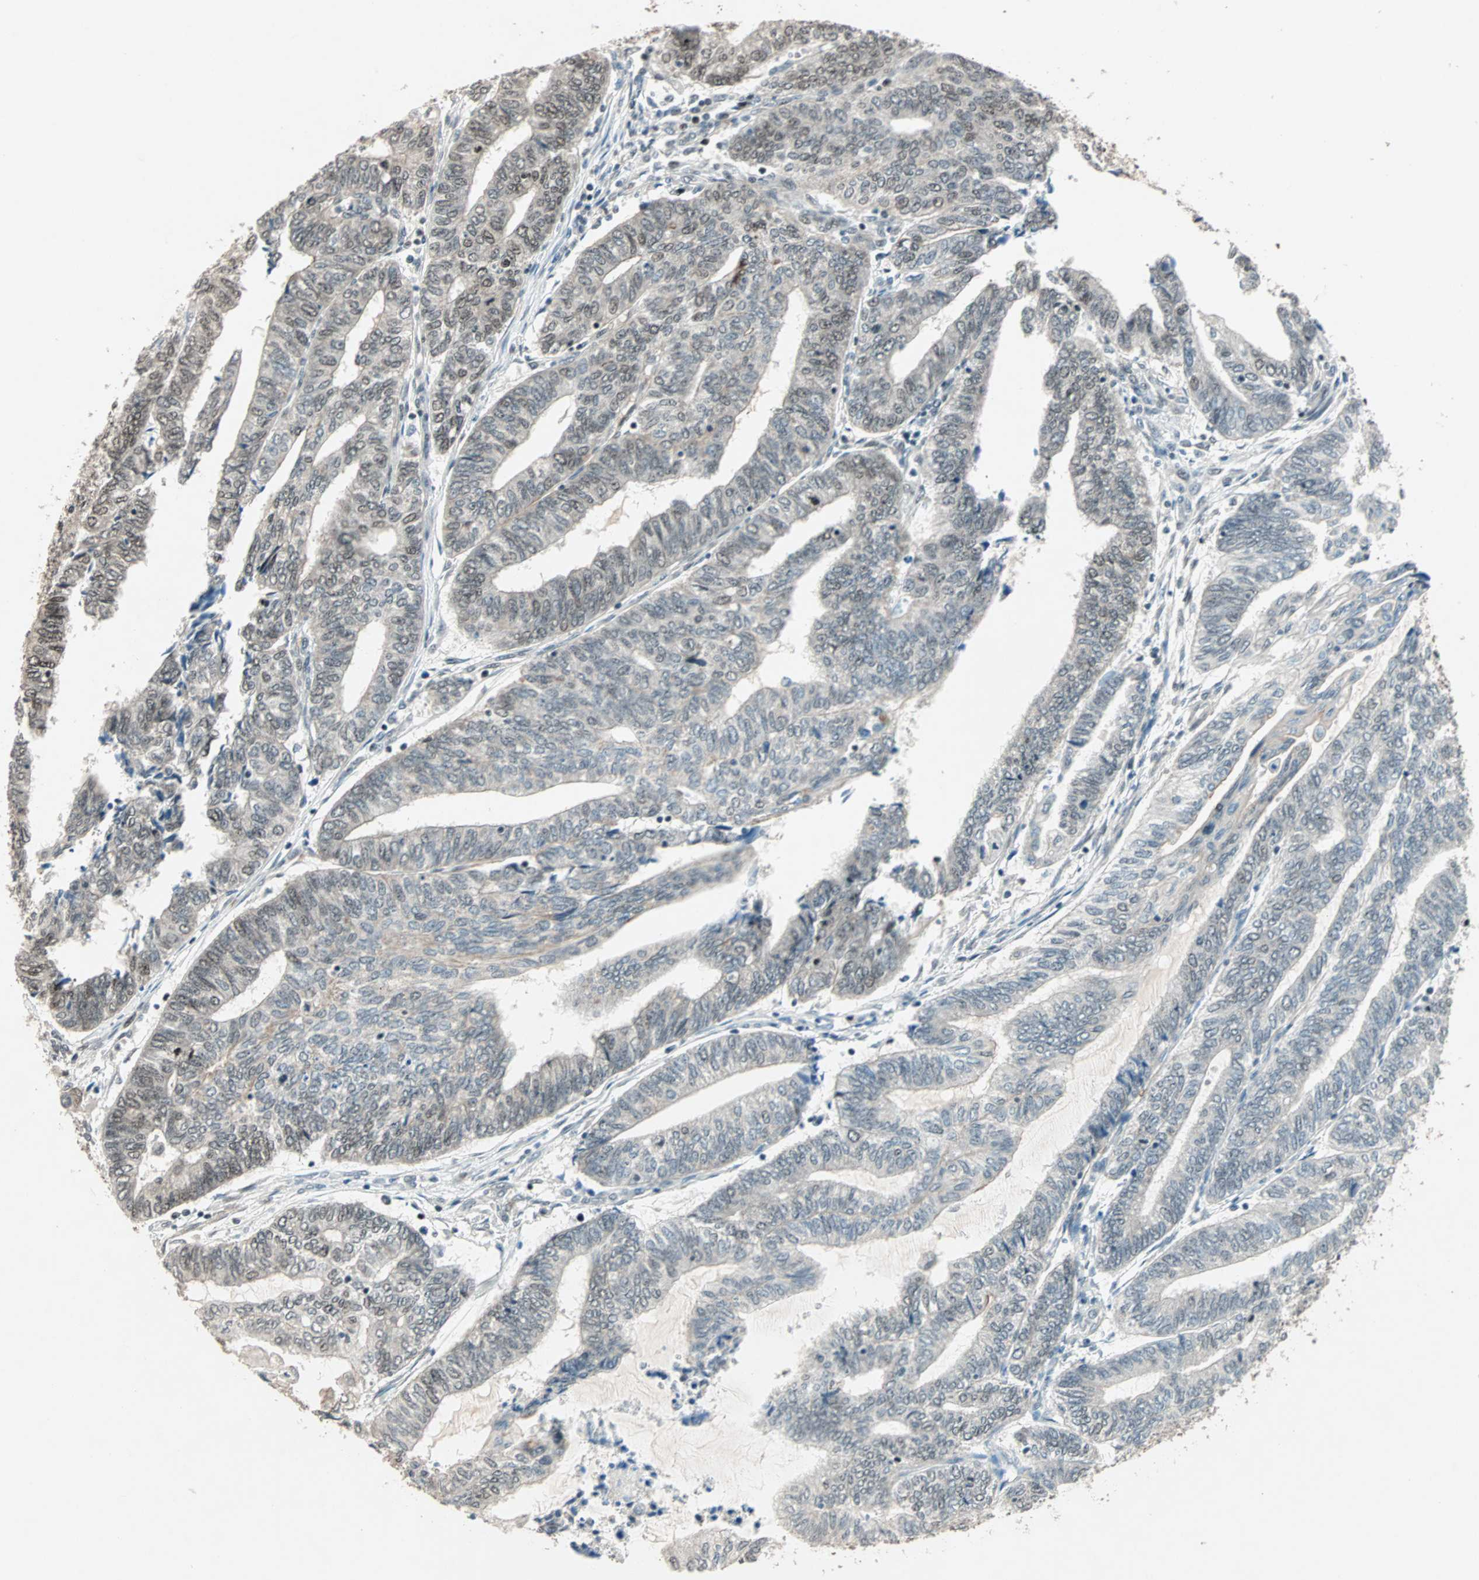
{"staining": {"intensity": "moderate", "quantity": "25%-75%", "location": "nuclear"}, "tissue": "endometrial cancer", "cell_type": "Tumor cells", "image_type": "cancer", "snomed": [{"axis": "morphology", "description": "Adenocarcinoma, NOS"}, {"axis": "topography", "description": "Uterus"}, {"axis": "topography", "description": "Endometrium"}], "caption": "Immunohistochemistry image of human endometrial cancer stained for a protein (brown), which exhibits medium levels of moderate nuclear staining in about 25%-75% of tumor cells.", "gene": "MDC1", "patient": {"sex": "female", "age": 70}}